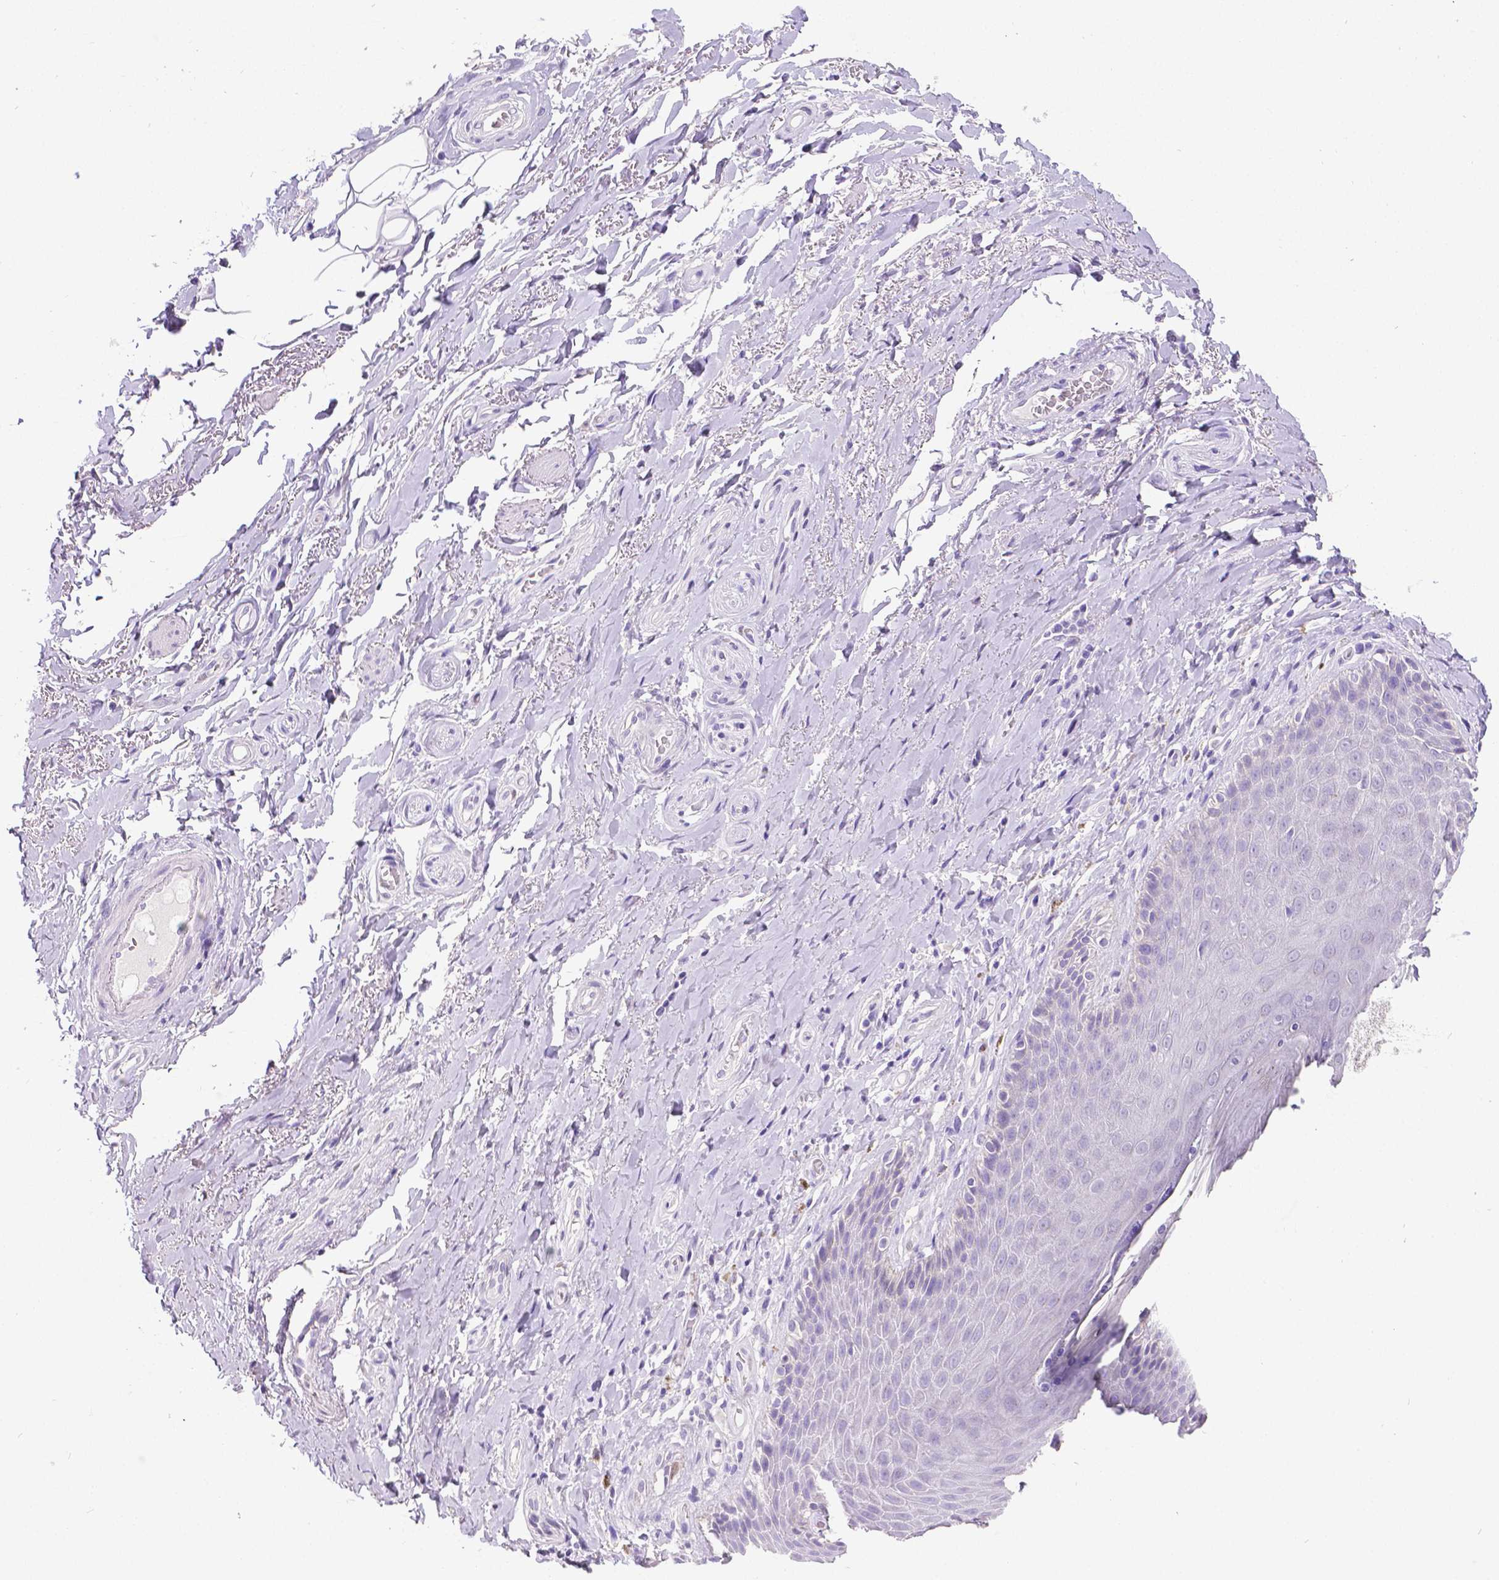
{"staining": {"intensity": "negative", "quantity": "none", "location": "none"}, "tissue": "adipose tissue", "cell_type": "Adipocytes", "image_type": "normal", "snomed": [{"axis": "morphology", "description": "Normal tissue, NOS"}, {"axis": "topography", "description": "Anal"}, {"axis": "topography", "description": "Peripheral nerve tissue"}], "caption": "The IHC image has no significant positivity in adipocytes of adipose tissue. (Immunohistochemistry (ihc), brightfield microscopy, high magnification).", "gene": "SATB2", "patient": {"sex": "male", "age": 53}}